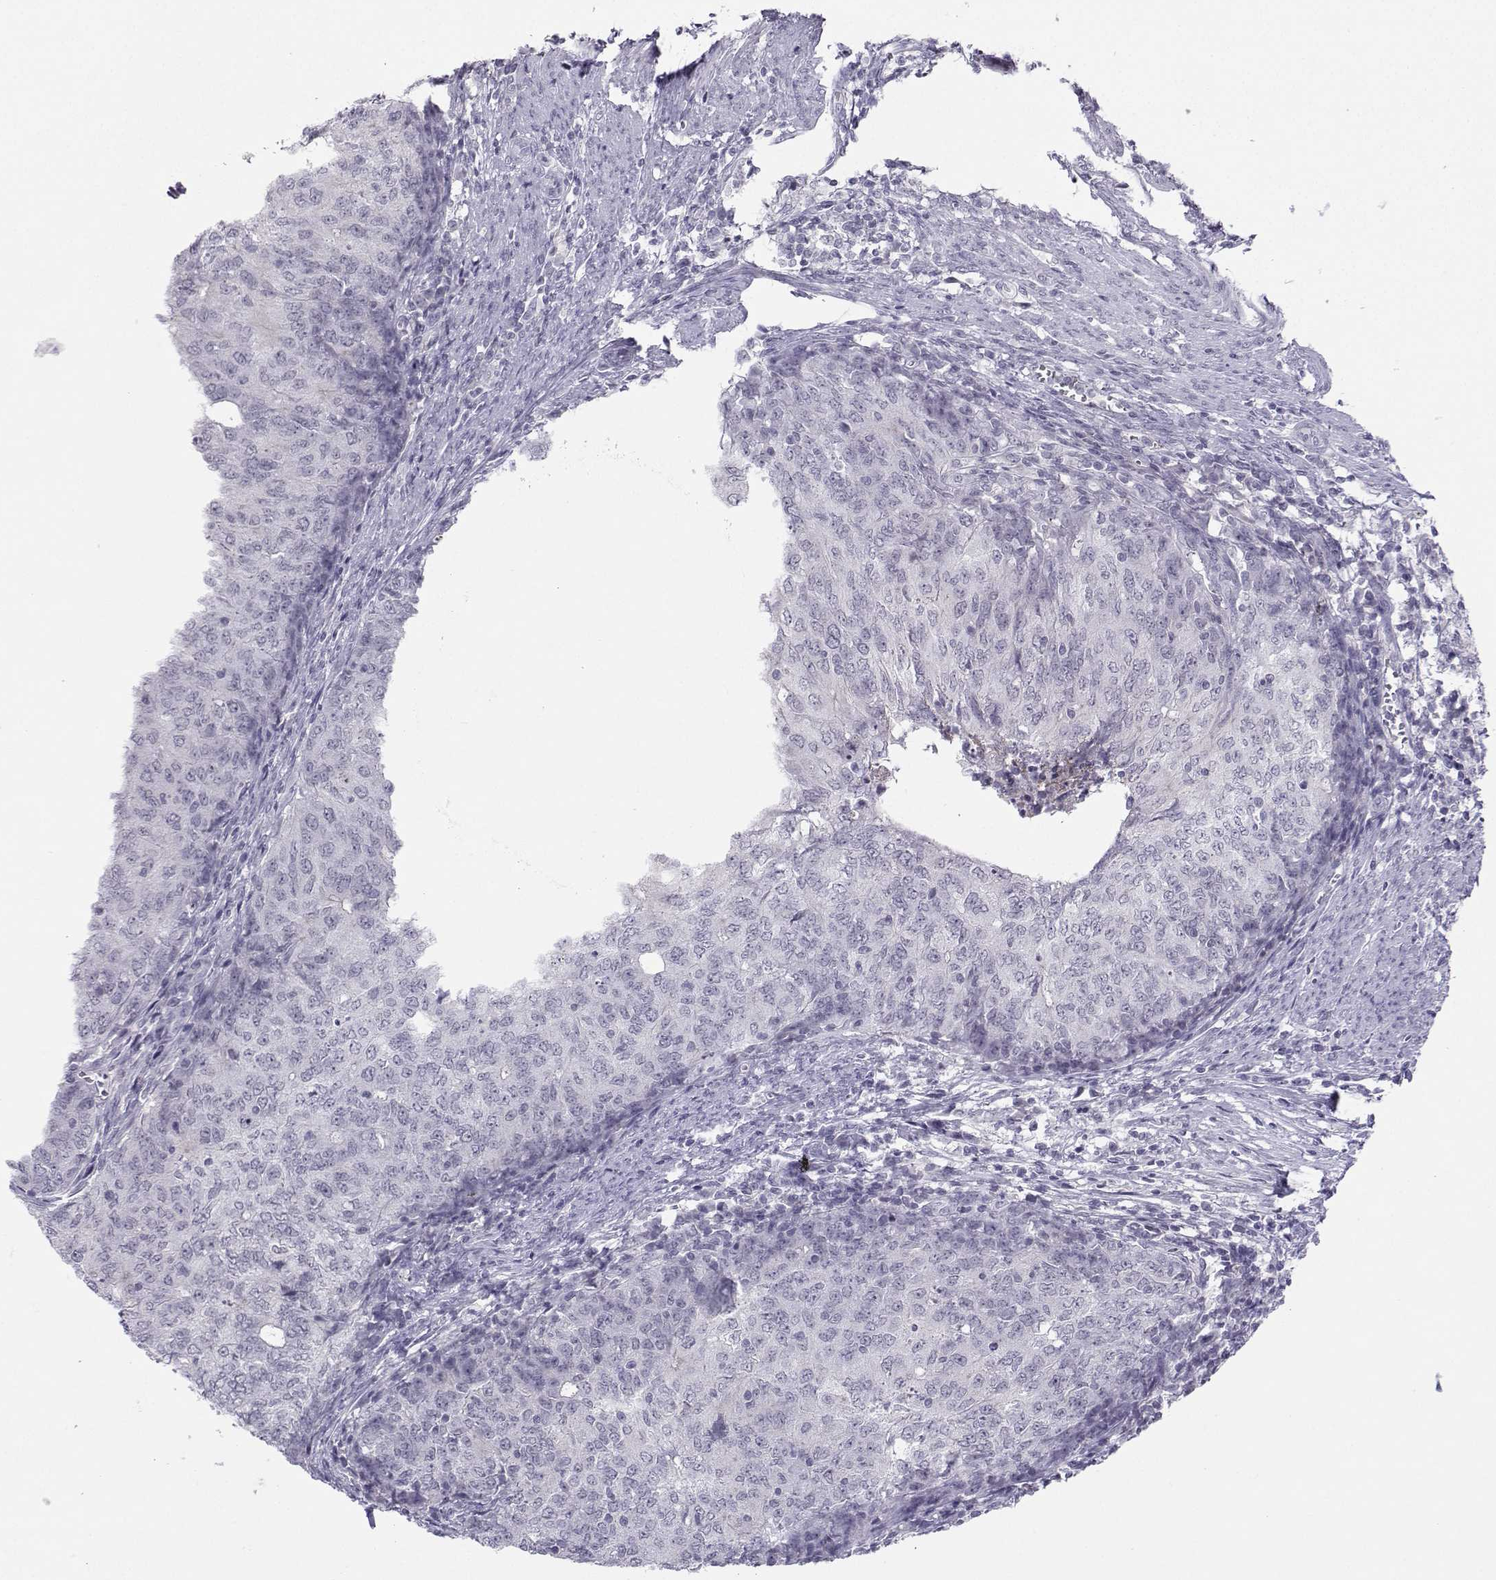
{"staining": {"intensity": "negative", "quantity": "none", "location": "none"}, "tissue": "endometrial cancer", "cell_type": "Tumor cells", "image_type": "cancer", "snomed": [{"axis": "morphology", "description": "Adenocarcinoma, NOS"}, {"axis": "topography", "description": "Endometrium"}], "caption": "The image shows no staining of tumor cells in adenocarcinoma (endometrial). Brightfield microscopy of immunohistochemistry (IHC) stained with DAB (brown) and hematoxylin (blue), captured at high magnification.", "gene": "LHX1", "patient": {"sex": "female", "age": 82}}